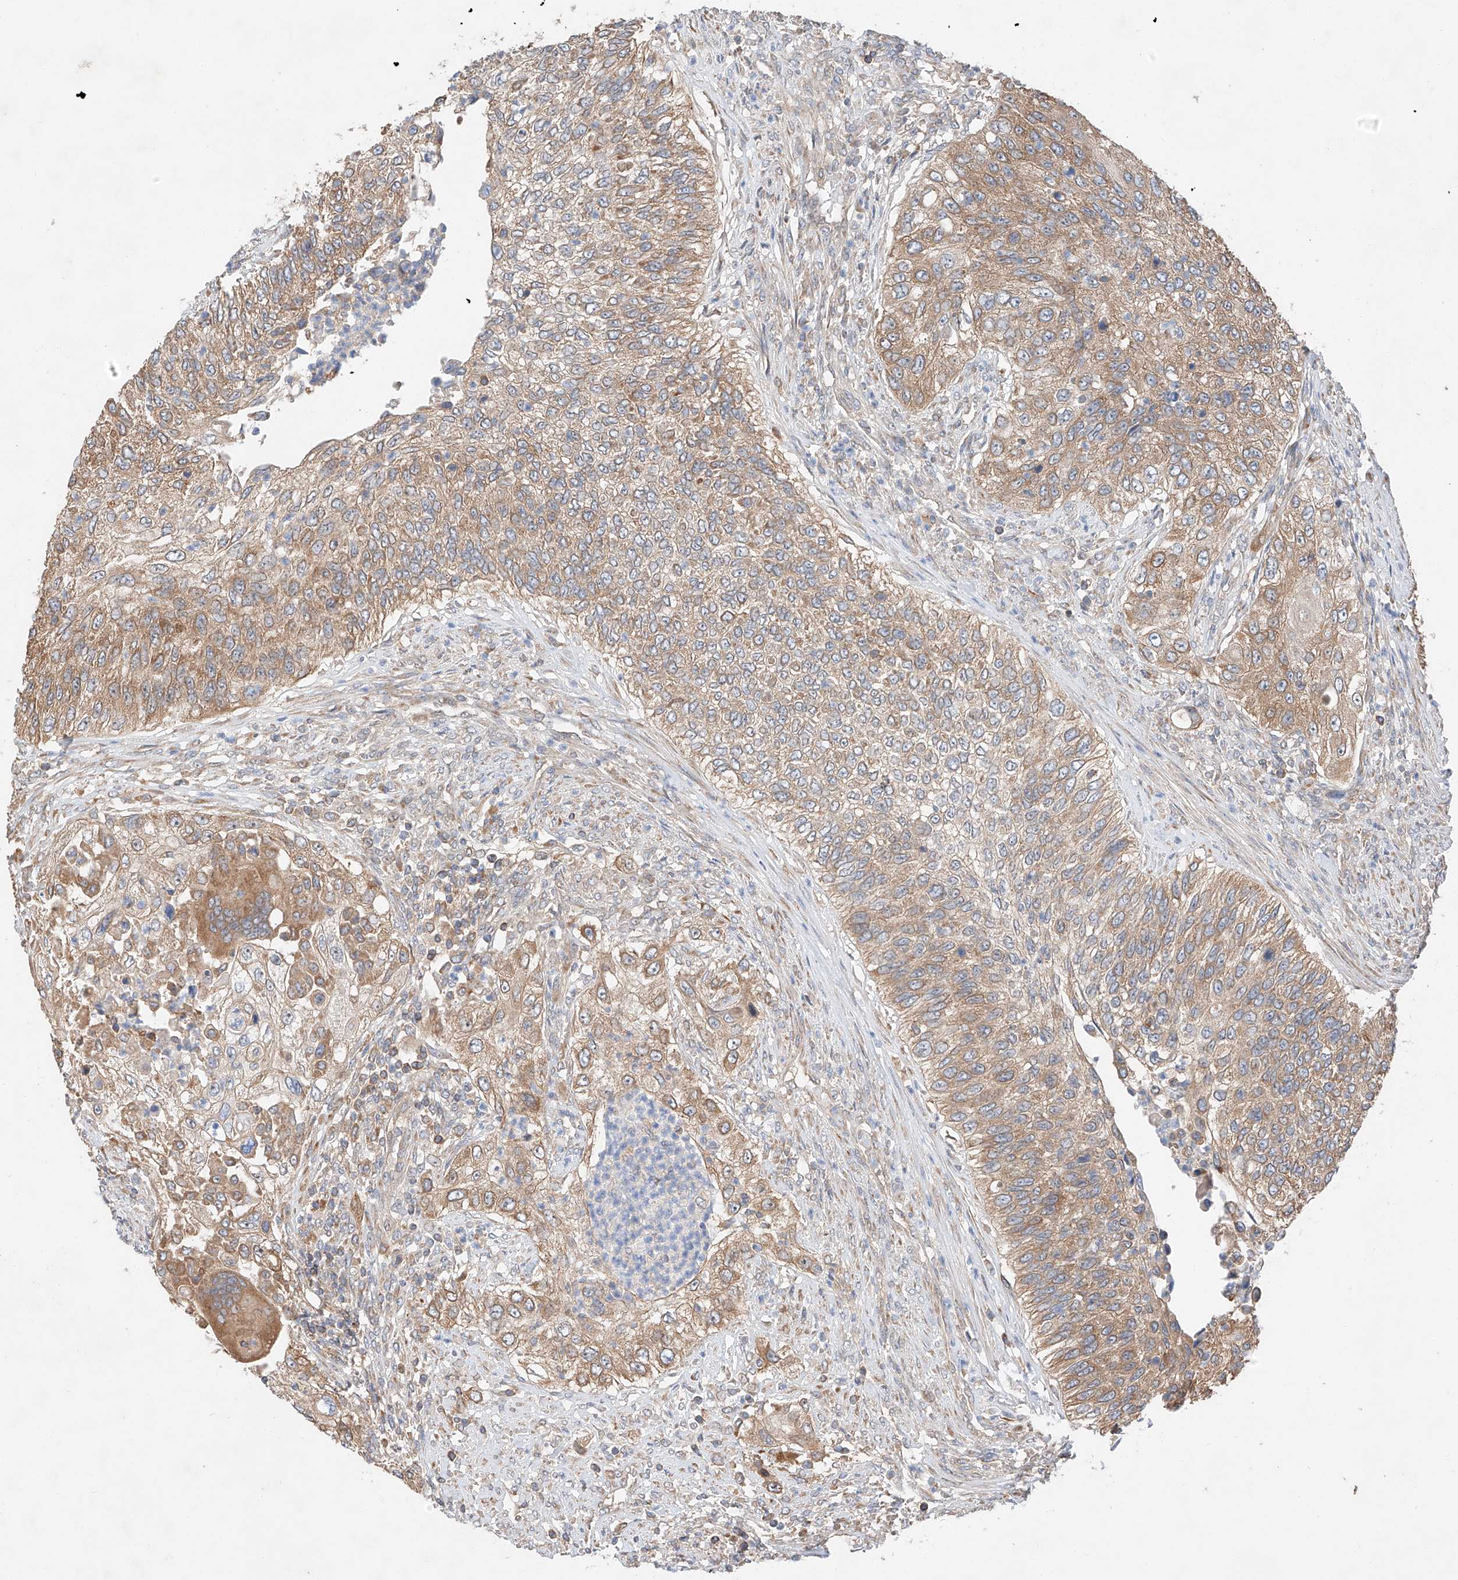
{"staining": {"intensity": "moderate", "quantity": ">75%", "location": "cytoplasmic/membranous"}, "tissue": "urothelial cancer", "cell_type": "Tumor cells", "image_type": "cancer", "snomed": [{"axis": "morphology", "description": "Urothelial carcinoma, High grade"}, {"axis": "topography", "description": "Urinary bladder"}], "caption": "IHC of high-grade urothelial carcinoma shows medium levels of moderate cytoplasmic/membranous expression in about >75% of tumor cells. The protein of interest is stained brown, and the nuclei are stained in blue (DAB IHC with brightfield microscopy, high magnification).", "gene": "RUSC1", "patient": {"sex": "female", "age": 60}}